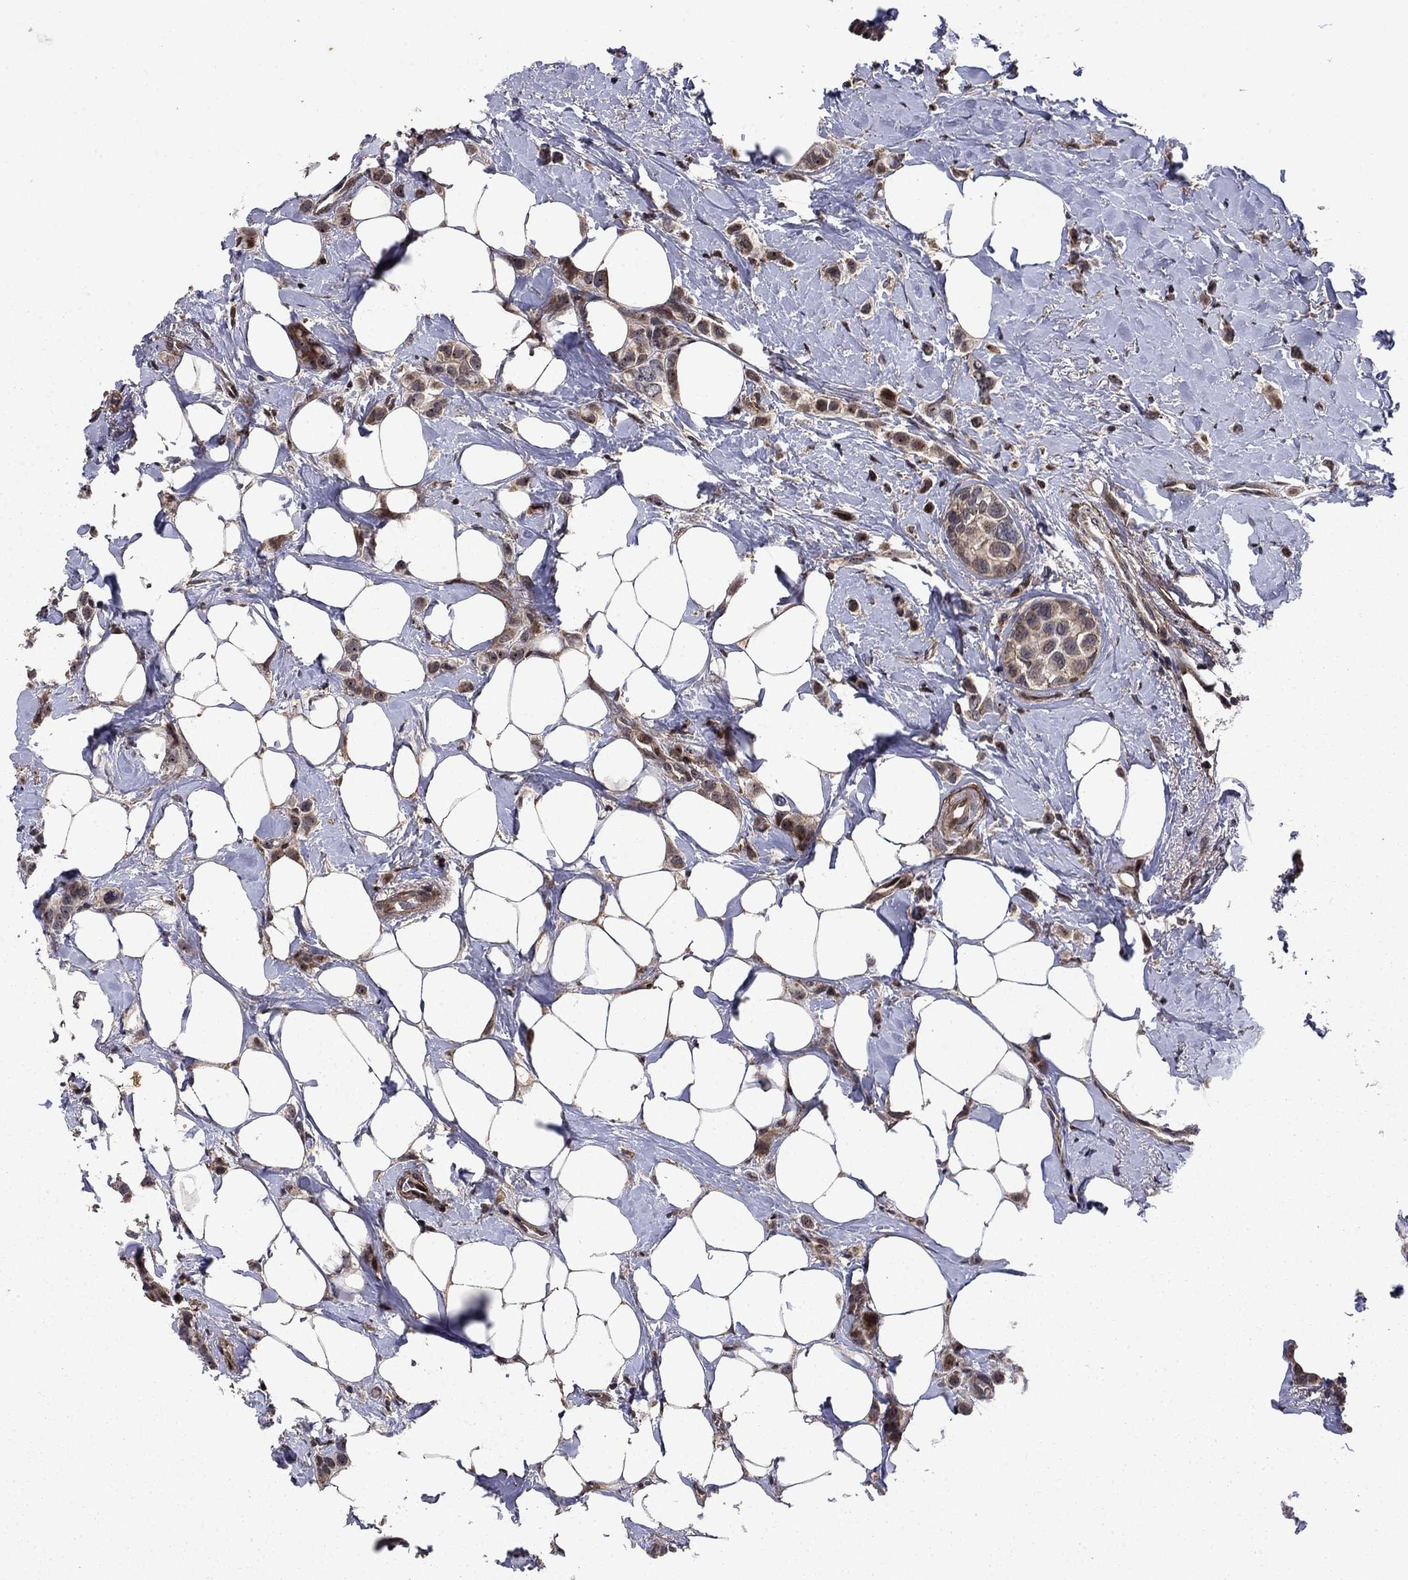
{"staining": {"intensity": "moderate", "quantity": "<25%", "location": "nuclear"}, "tissue": "breast cancer", "cell_type": "Tumor cells", "image_type": "cancer", "snomed": [{"axis": "morphology", "description": "Lobular carcinoma"}, {"axis": "topography", "description": "Breast"}], "caption": "A brown stain shows moderate nuclear expression of a protein in human lobular carcinoma (breast) tumor cells.", "gene": "AGTPBP1", "patient": {"sex": "female", "age": 66}}